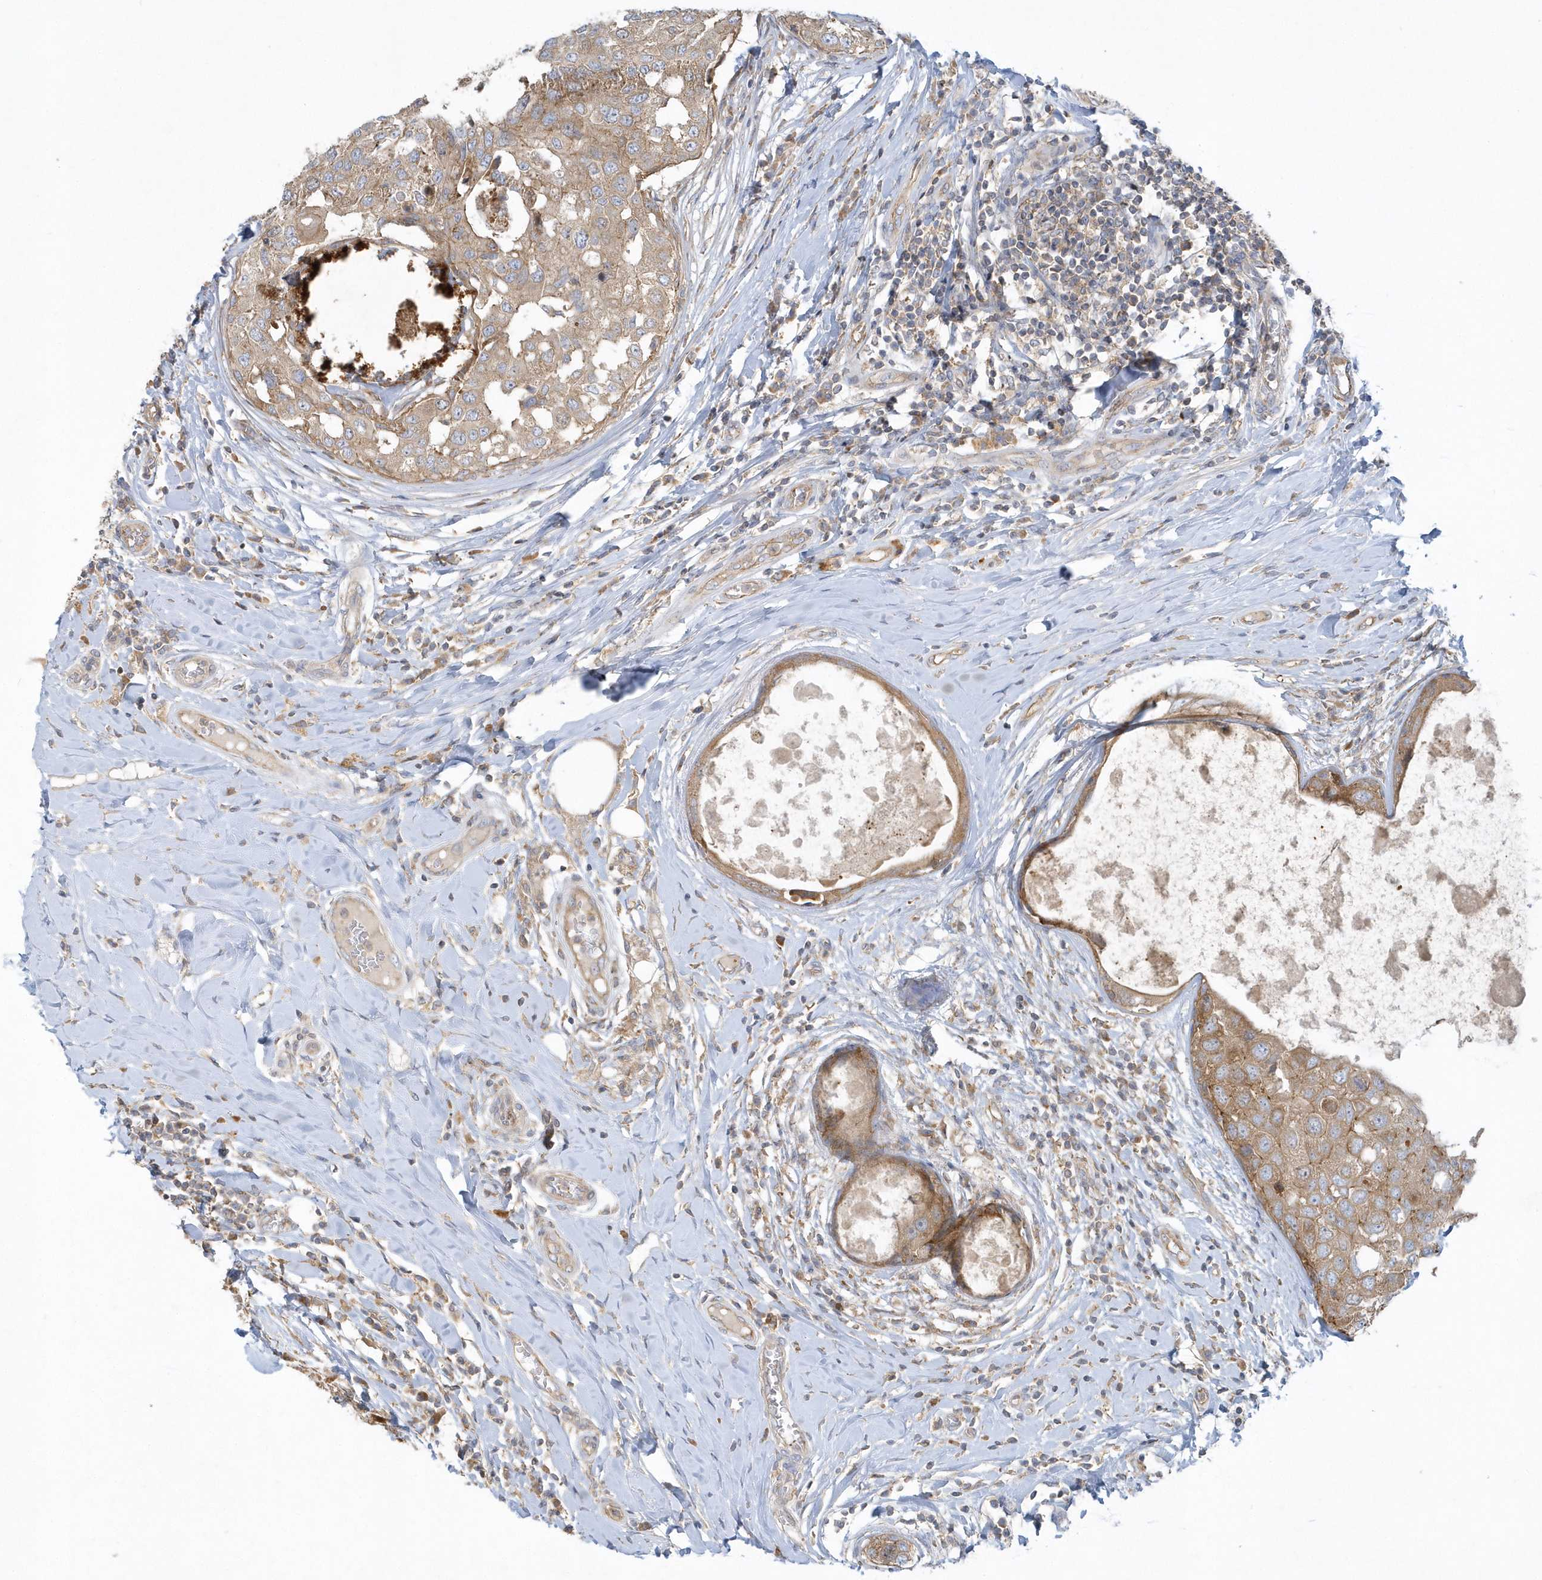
{"staining": {"intensity": "moderate", "quantity": ">75%", "location": "cytoplasmic/membranous"}, "tissue": "breast cancer", "cell_type": "Tumor cells", "image_type": "cancer", "snomed": [{"axis": "morphology", "description": "Duct carcinoma"}, {"axis": "topography", "description": "Breast"}], "caption": "Immunohistochemical staining of human breast cancer (invasive ductal carcinoma) exhibits moderate cytoplasmic/membranous protein staining in about >75% of tumor cells.", "gene": "CNOT10", "patient": {"sex": "female", "age": 27}}